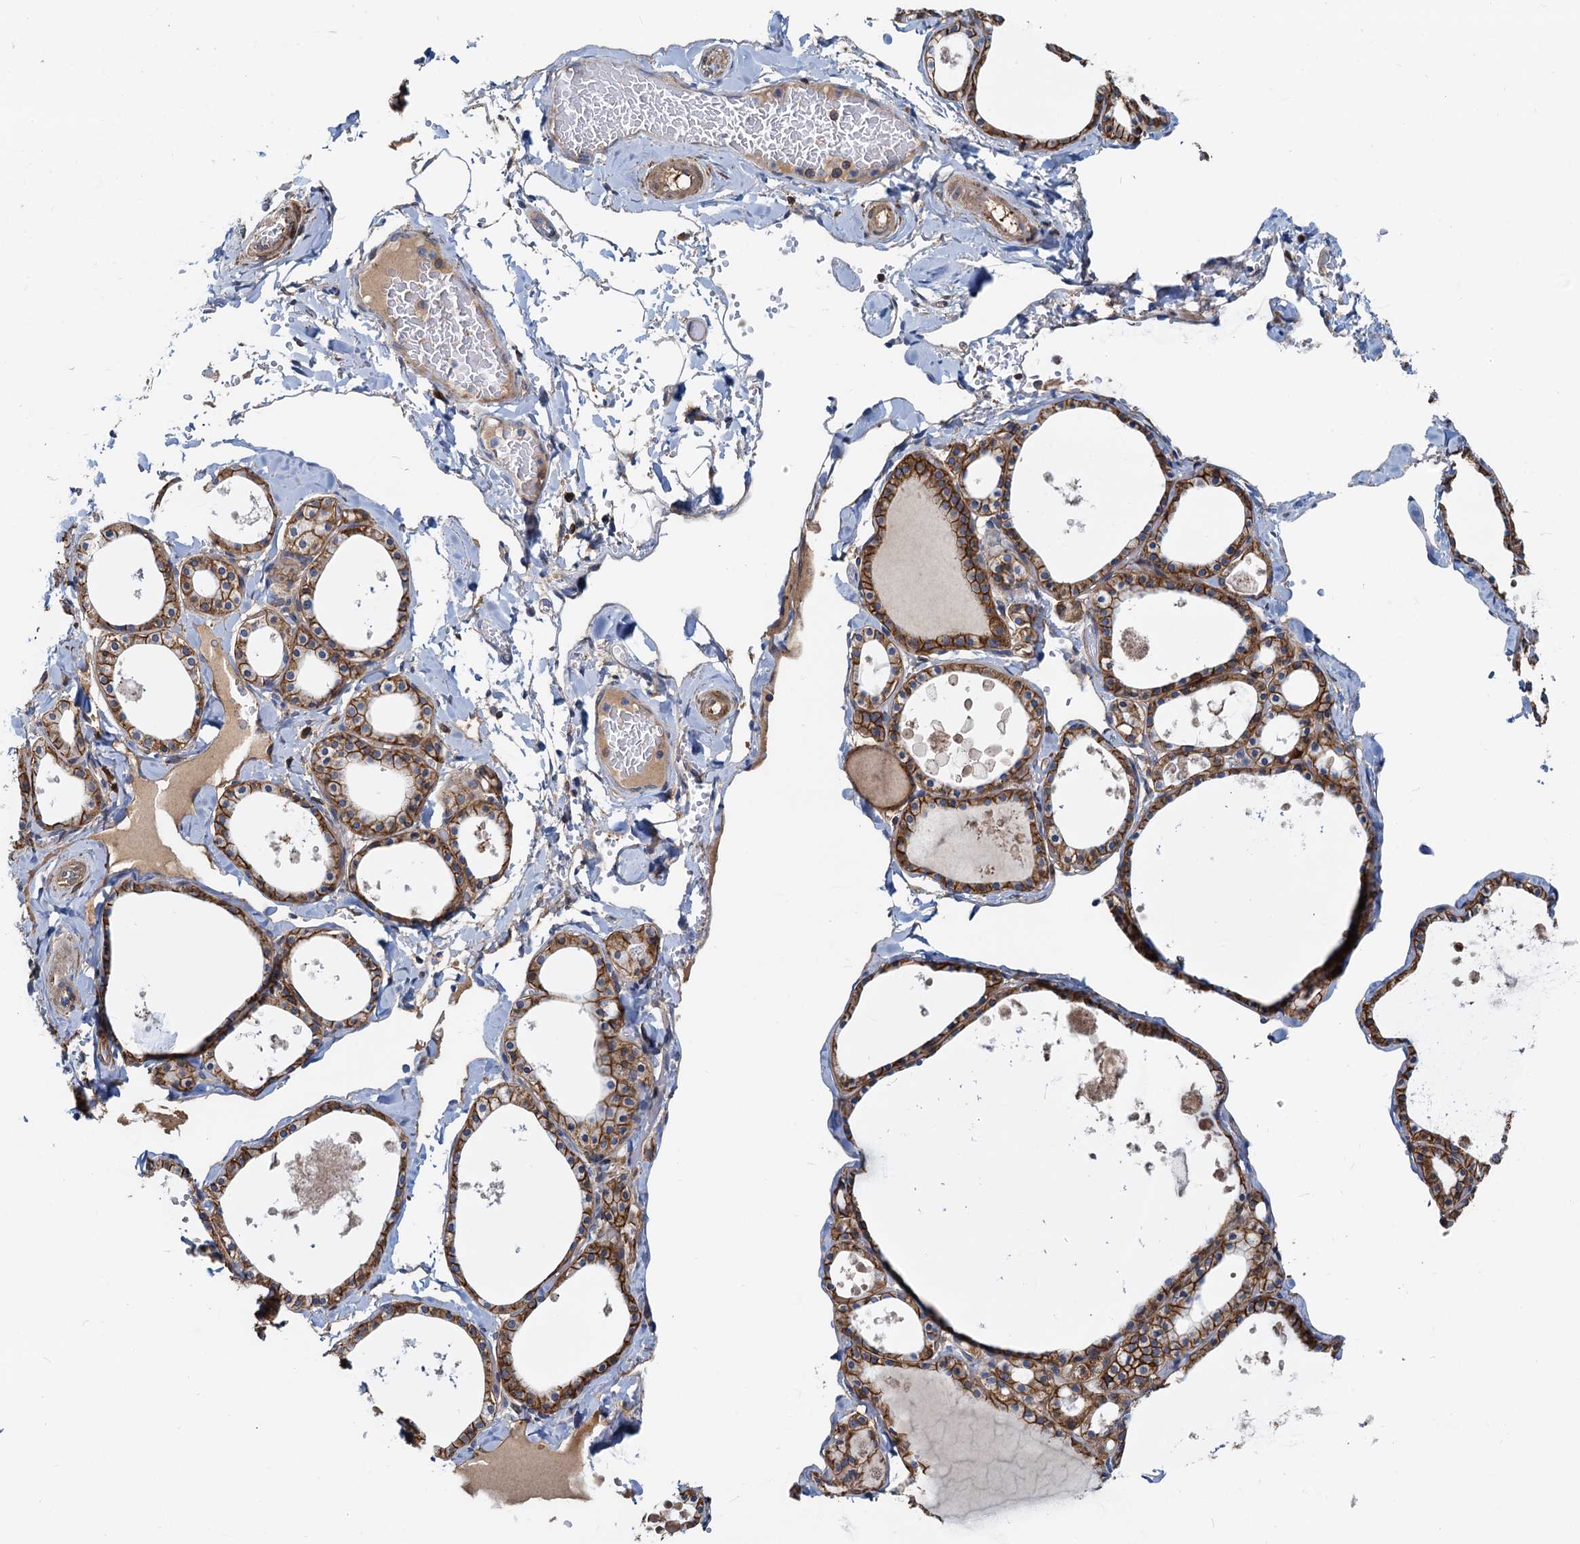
{"staining": {"intensity": "strong", "quantity": ">75%", "location": "cytoplasmic/membranous"}, "tissue": "thyroid gland", "cell_type": "Glandular cells", "image_type": "normal", "snomed": [{"axis": "morphology", "description": "Normal tissue, NOS"}, {"axis": "topography", "description": "Thyroid gland"}], "caption": "DAB immunohistochemical staining of unremarkable thyroid gland reveals strong cytoplasmic/membranous protein positivity in approximately >75% of glandular cells. The protein of interest is stained brown, and the nuclei are stained in blue (DAB (3,3'-diaminobenzidine) IHC with brightfield microscopy, high magnification).", "gene": "LNX2", "patient": {"sex": "male", "age": 56}}